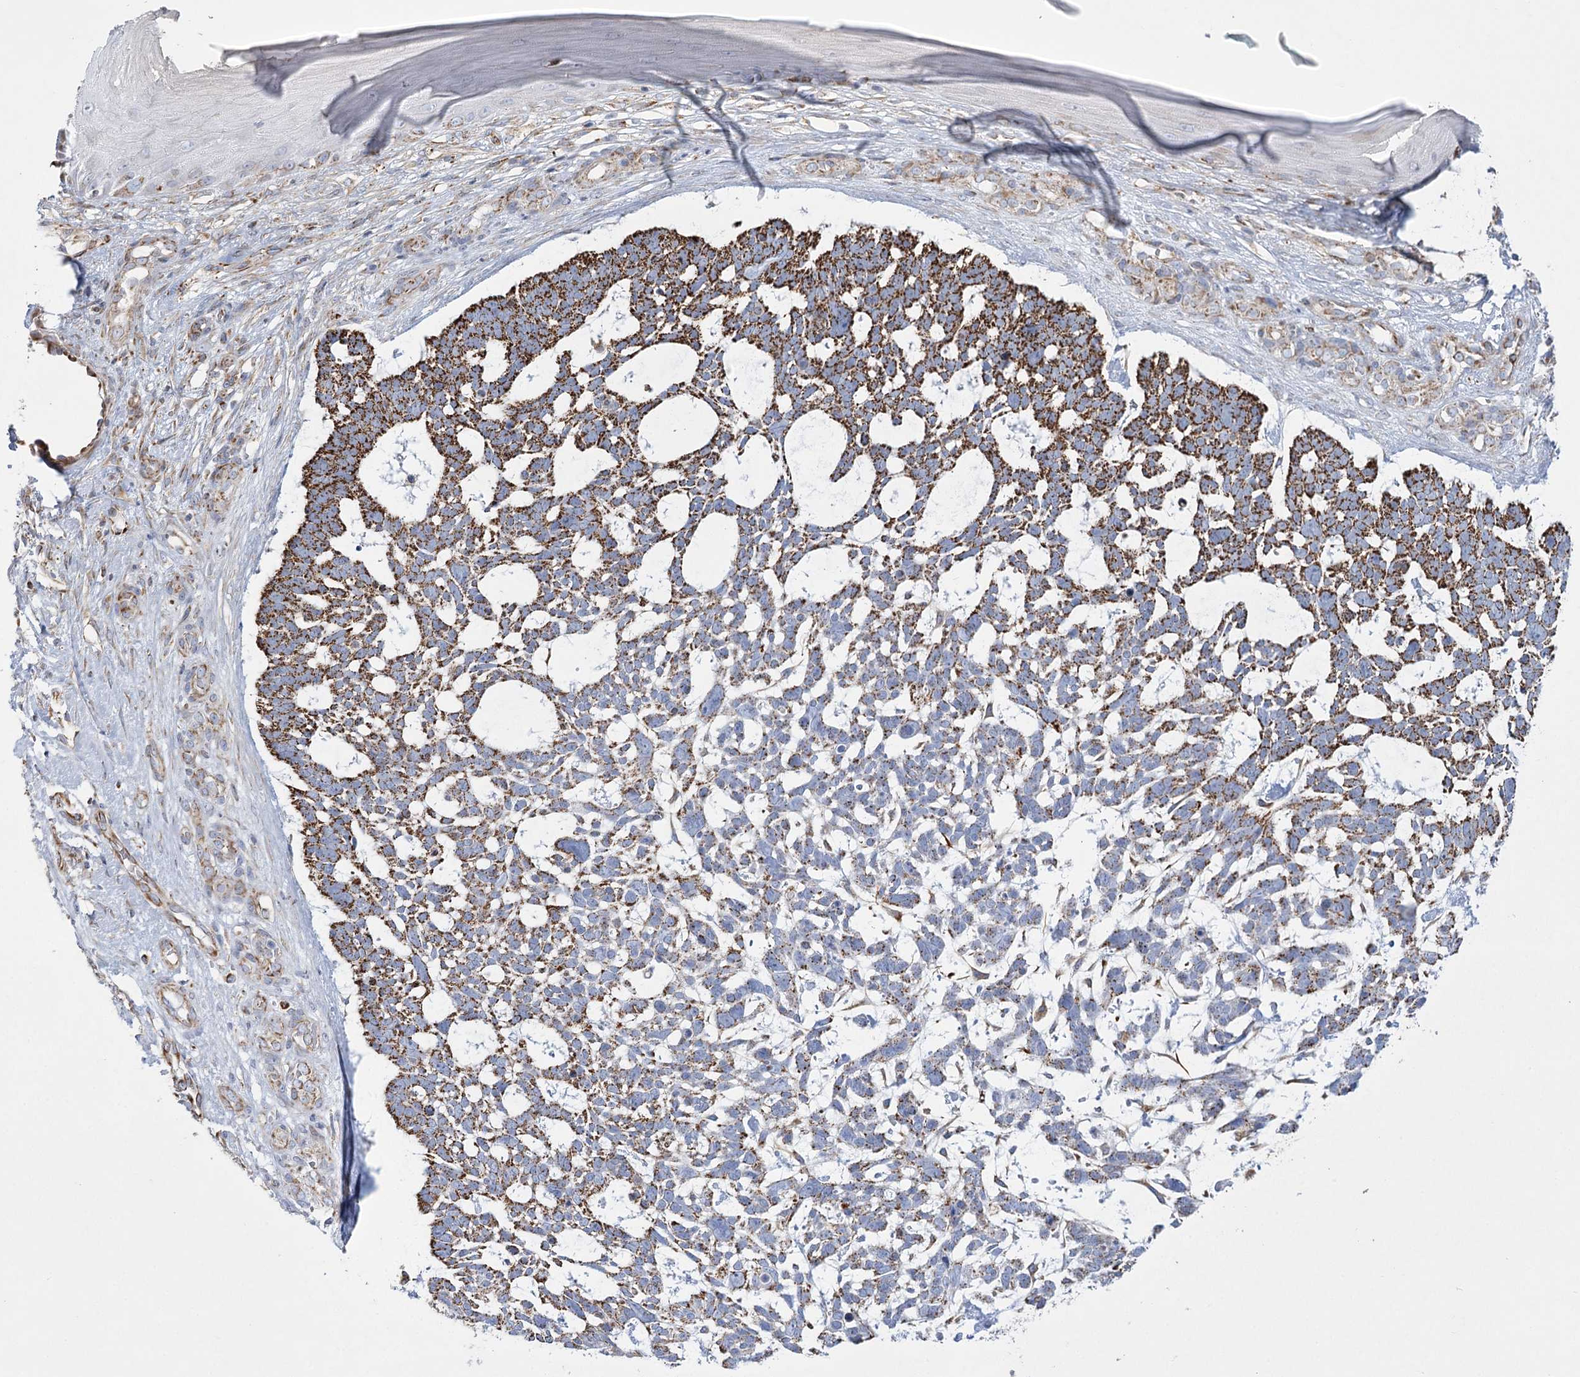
{"staining": {"intensity": "strong", "quantity": "25%-75%", "location": "cytoplasmic/membranous"}, "tissue": "skin cancer", "cell_type": "Tumor cells", "image_type": "cancer", "snomed": [{"axis": "morphology", "description": "Basal cell carcinoma"}, {"axis": "topography", "description": "Skin"}], "caption": "Skin basal cell carcinoma stained for a protein shows strong cytoplasmic/membranous positivity in tumor cells.", "gene": "DHTKD1", "patient": {"sex": "male", "age": 88}}